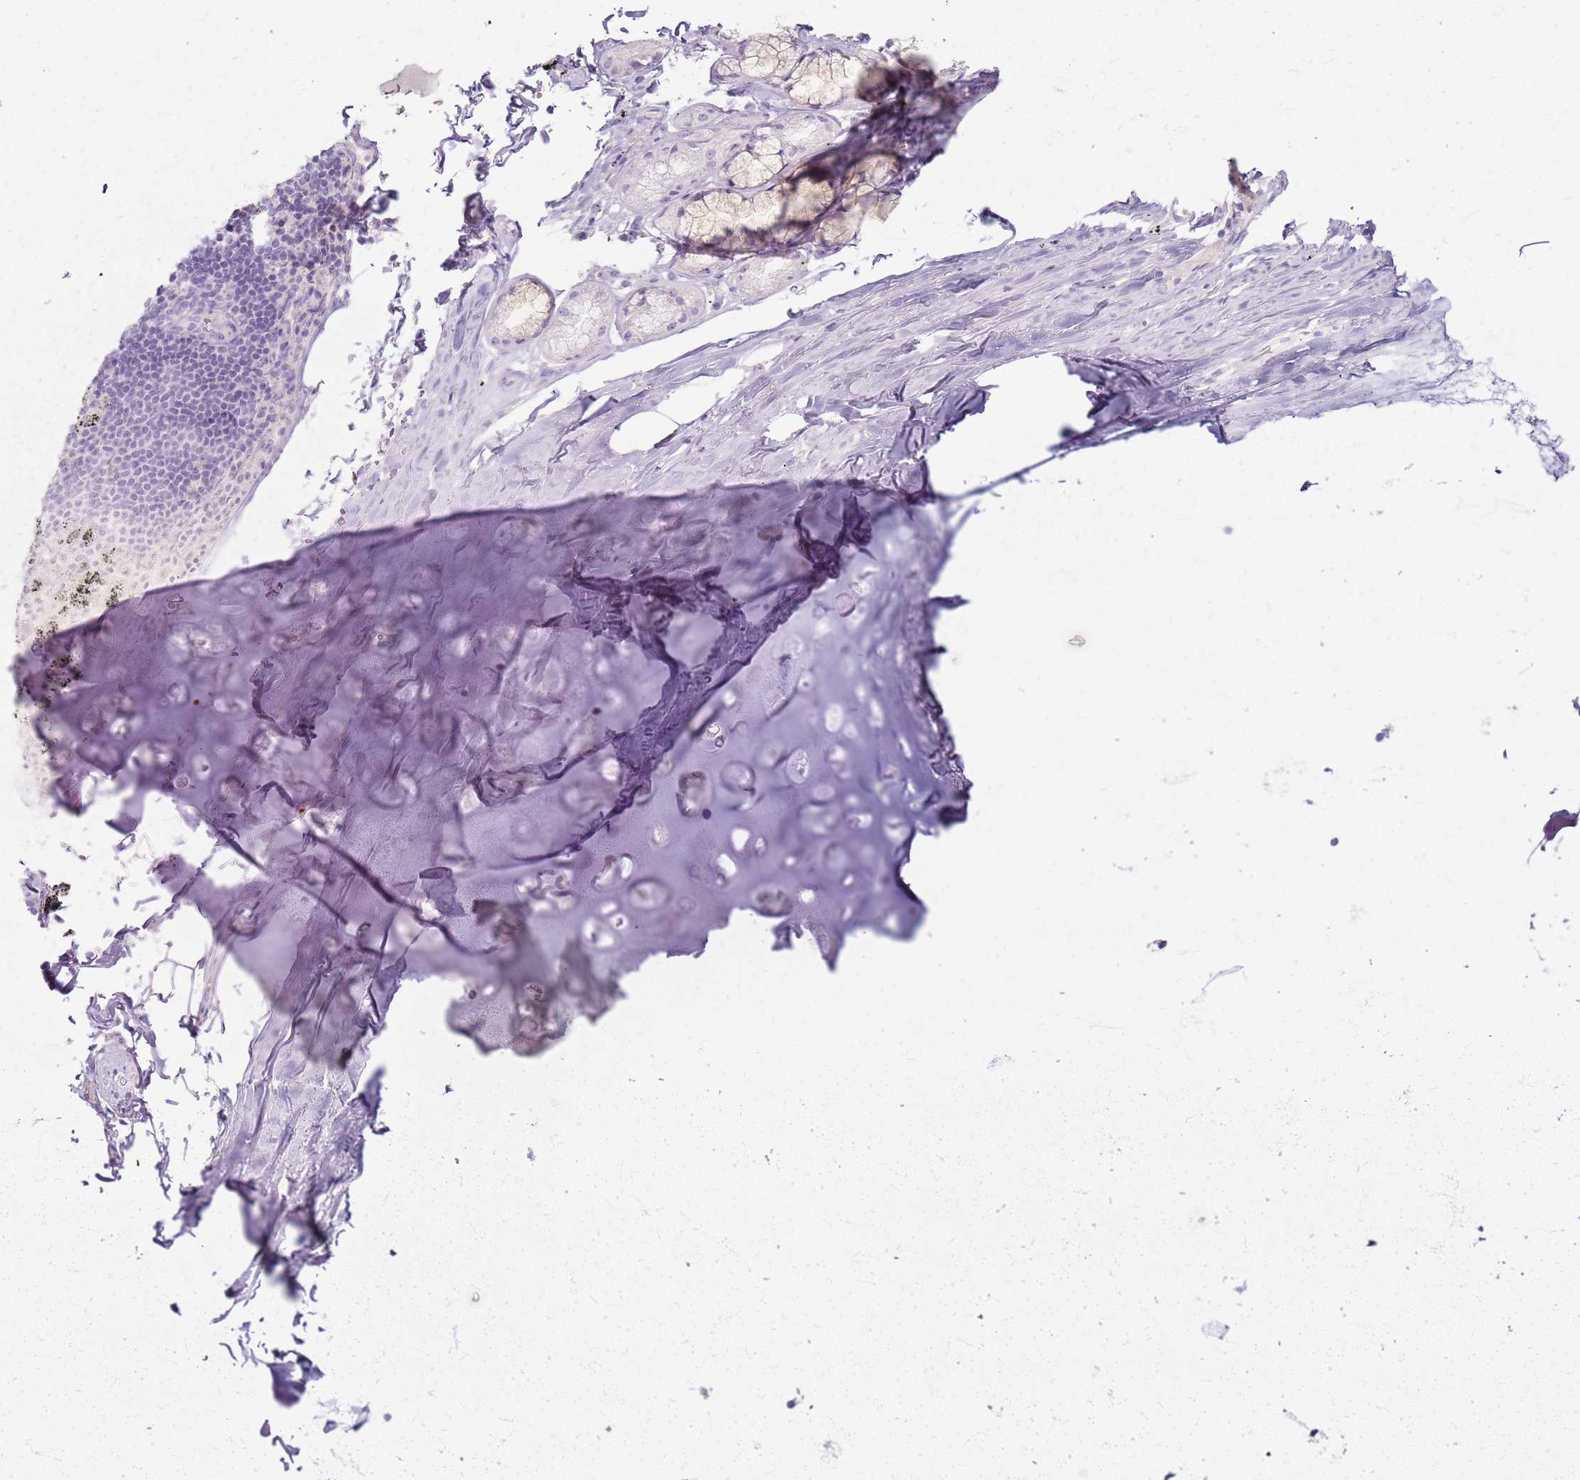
{"staining": {"intensity": "negative", "quantity": "none", "location": "none"}, "tissue": "adipose tissue", "cell_type": "Adipocytes", "image_type": "normal", "snomed": [{"axis": "morphology", "description": "Normal tissue, NOS"}, {"axis": "topography", "description": "Lymph node"}, {"axis": "topography", "description": "Bronchus"}], "caption": "A high-resolution micrograph shows IHC staining of benign adipose tissue, which shows no significant positivity in adipocytes. The staining was performed using DAB (3,3'-diaminobenzidine) to visualize the protein expression in brown, while the nuclei were stained in blue with hematoxylin (Magnification: 20x).", "gene": "CSRP3", "patient": {"sex": "male", "age": 63}}